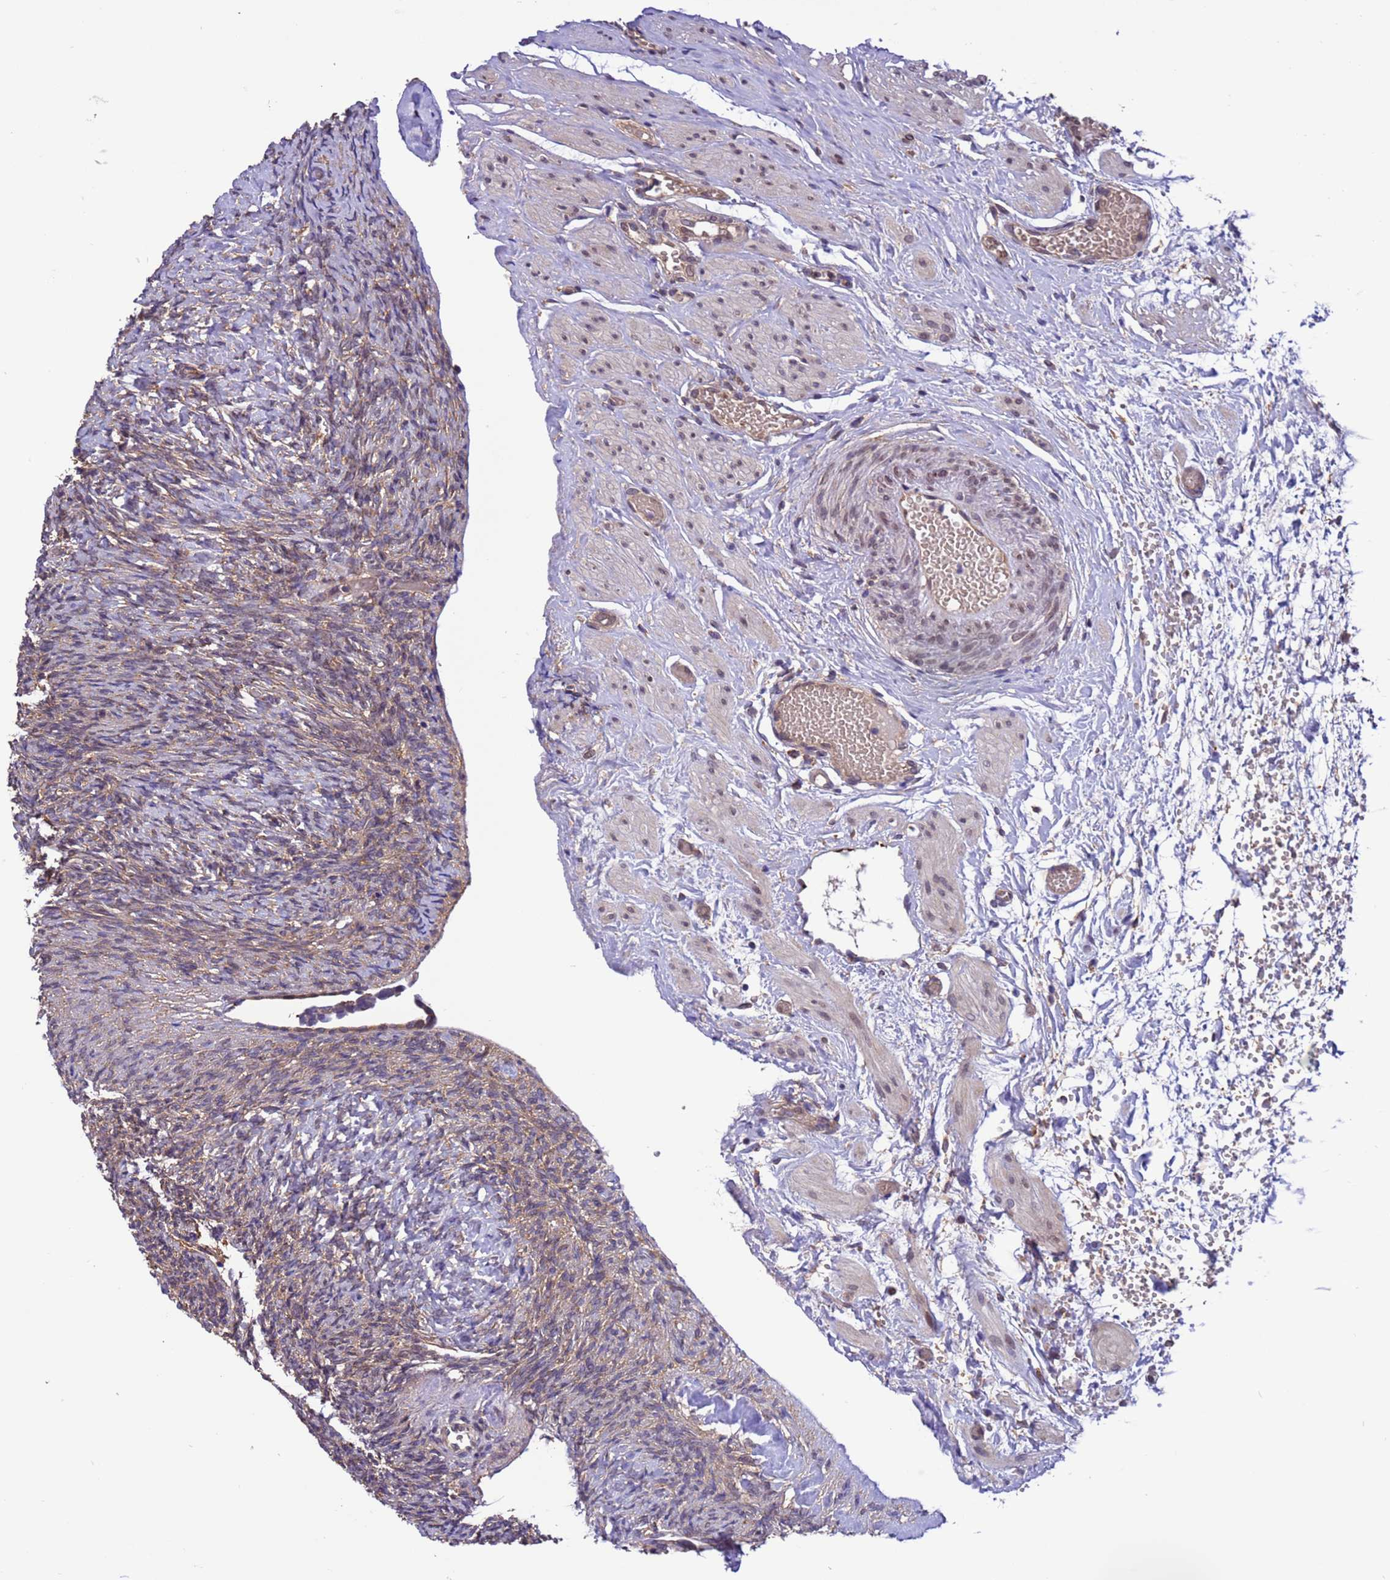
{"staining": {"intensity": "weak", "quantity": "25%-75%", "location": "cytoplasmic/membranous"}, "tissue": "ovary", "cell_type": "Ovarian stroma cells", "image_type": "normal", "snomed": [{"axis": "morphology", "description": "Normal tissue, NOS"}, {"axis": "topography", "description": "Ovary"}], "caption": "Unremarkable ovary shows weak cytoplasmic/membranous staining in approximately 25%-75% of ovarian stroma cells, visualized by immunohistochemistry. Ihc stains the protein of interest in brown and the nuclei are stained blue.", "gene": "ARHGAP12", "patient": {"sex": "female", "age": 41}}